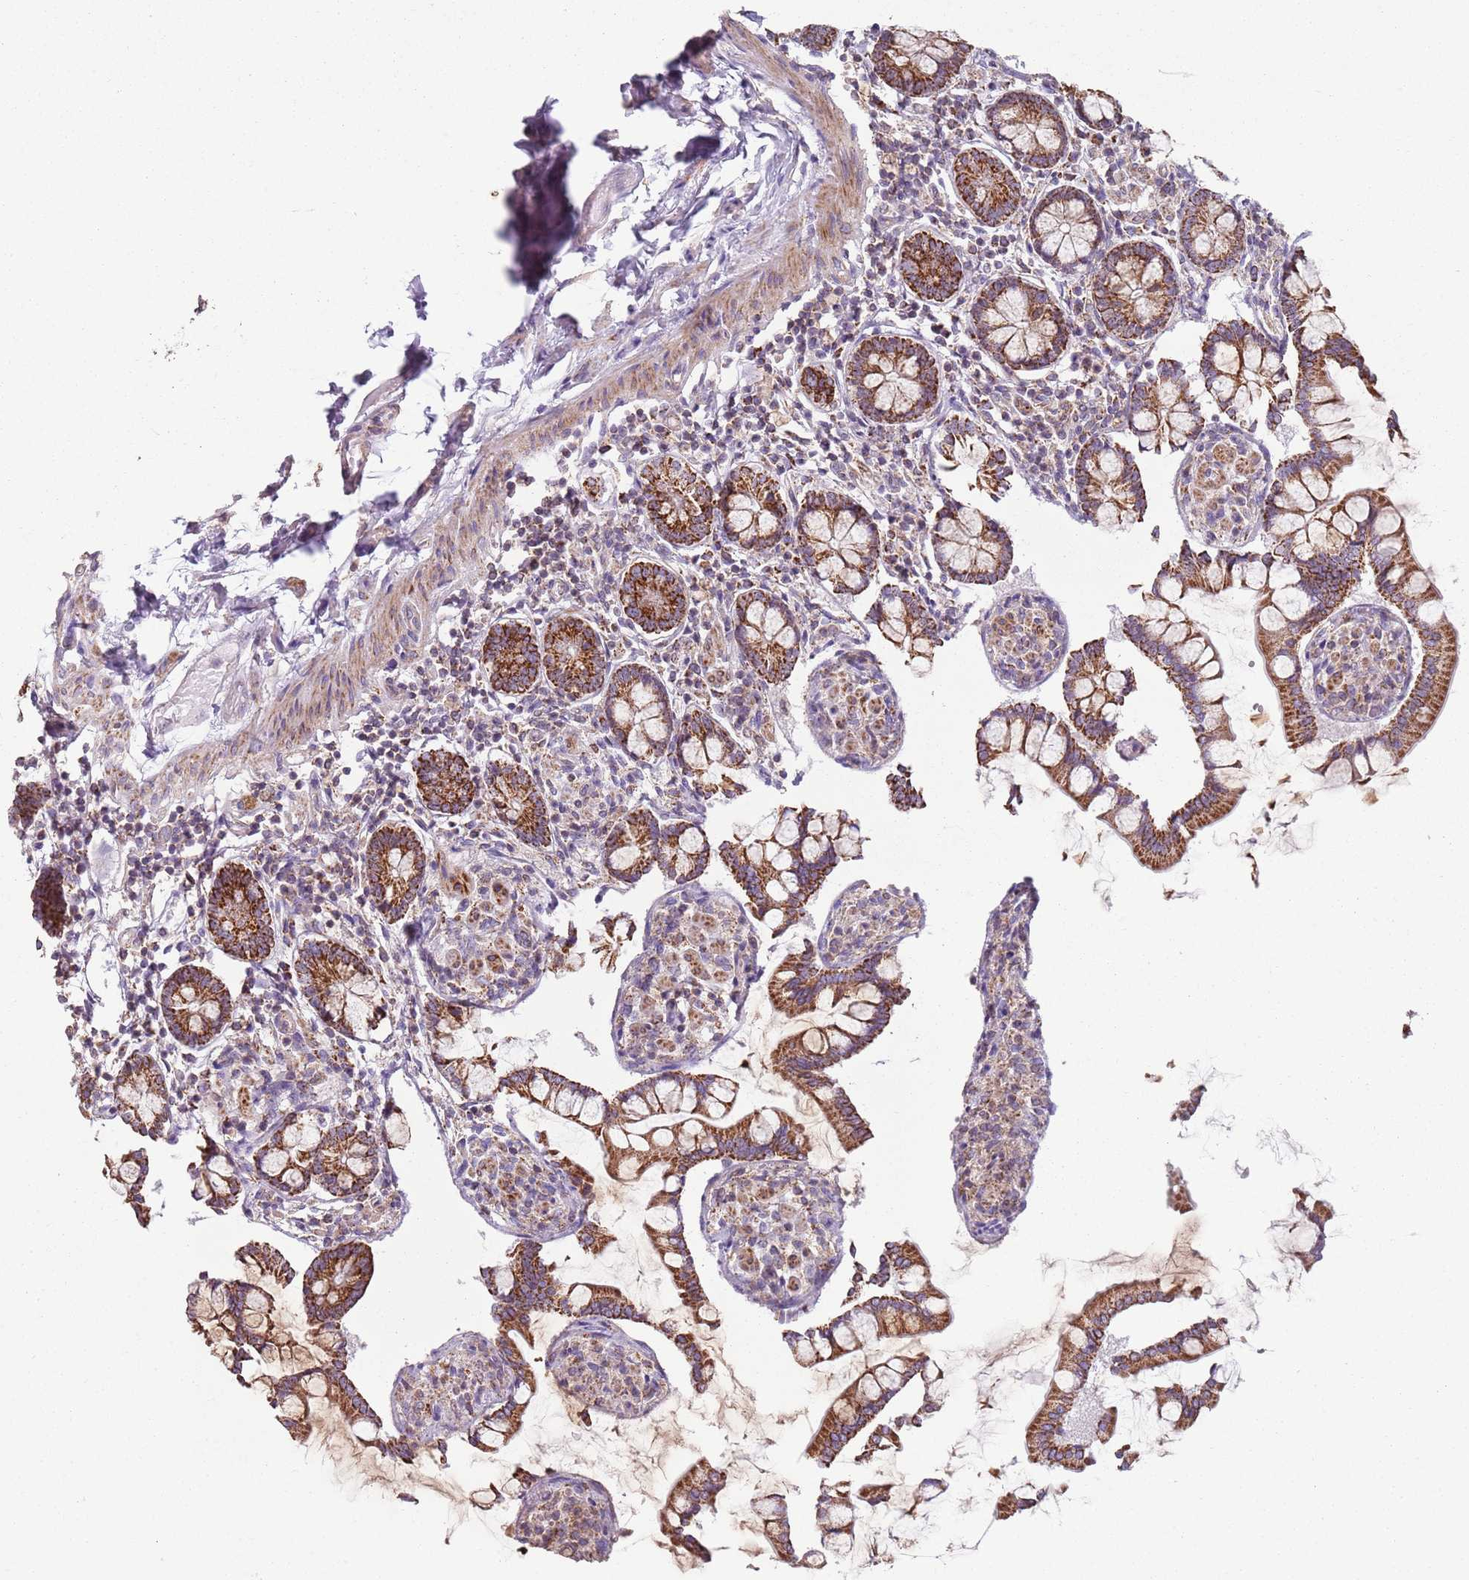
{"staining": {"intensity": "strong", "quantity": ">75%", "location": "cytoplasmic/membranous"}, "tissue": "small intestine", "cell_type": "Glandular cells", "image_type": "normal", "snomed": [{"axis": "morphology", "description": "Normal tissue, NOS"}, {"axis": "topography", "description": "Small intestine"}], "caption": "About >75% of glandular cells in normal human small intestine show strong cytoplasmic/membranous protein positivity as visualized by brown immunohistochemical staining.", "gene": "GAS8", "patient": {"sex": "male", "age": 41}}